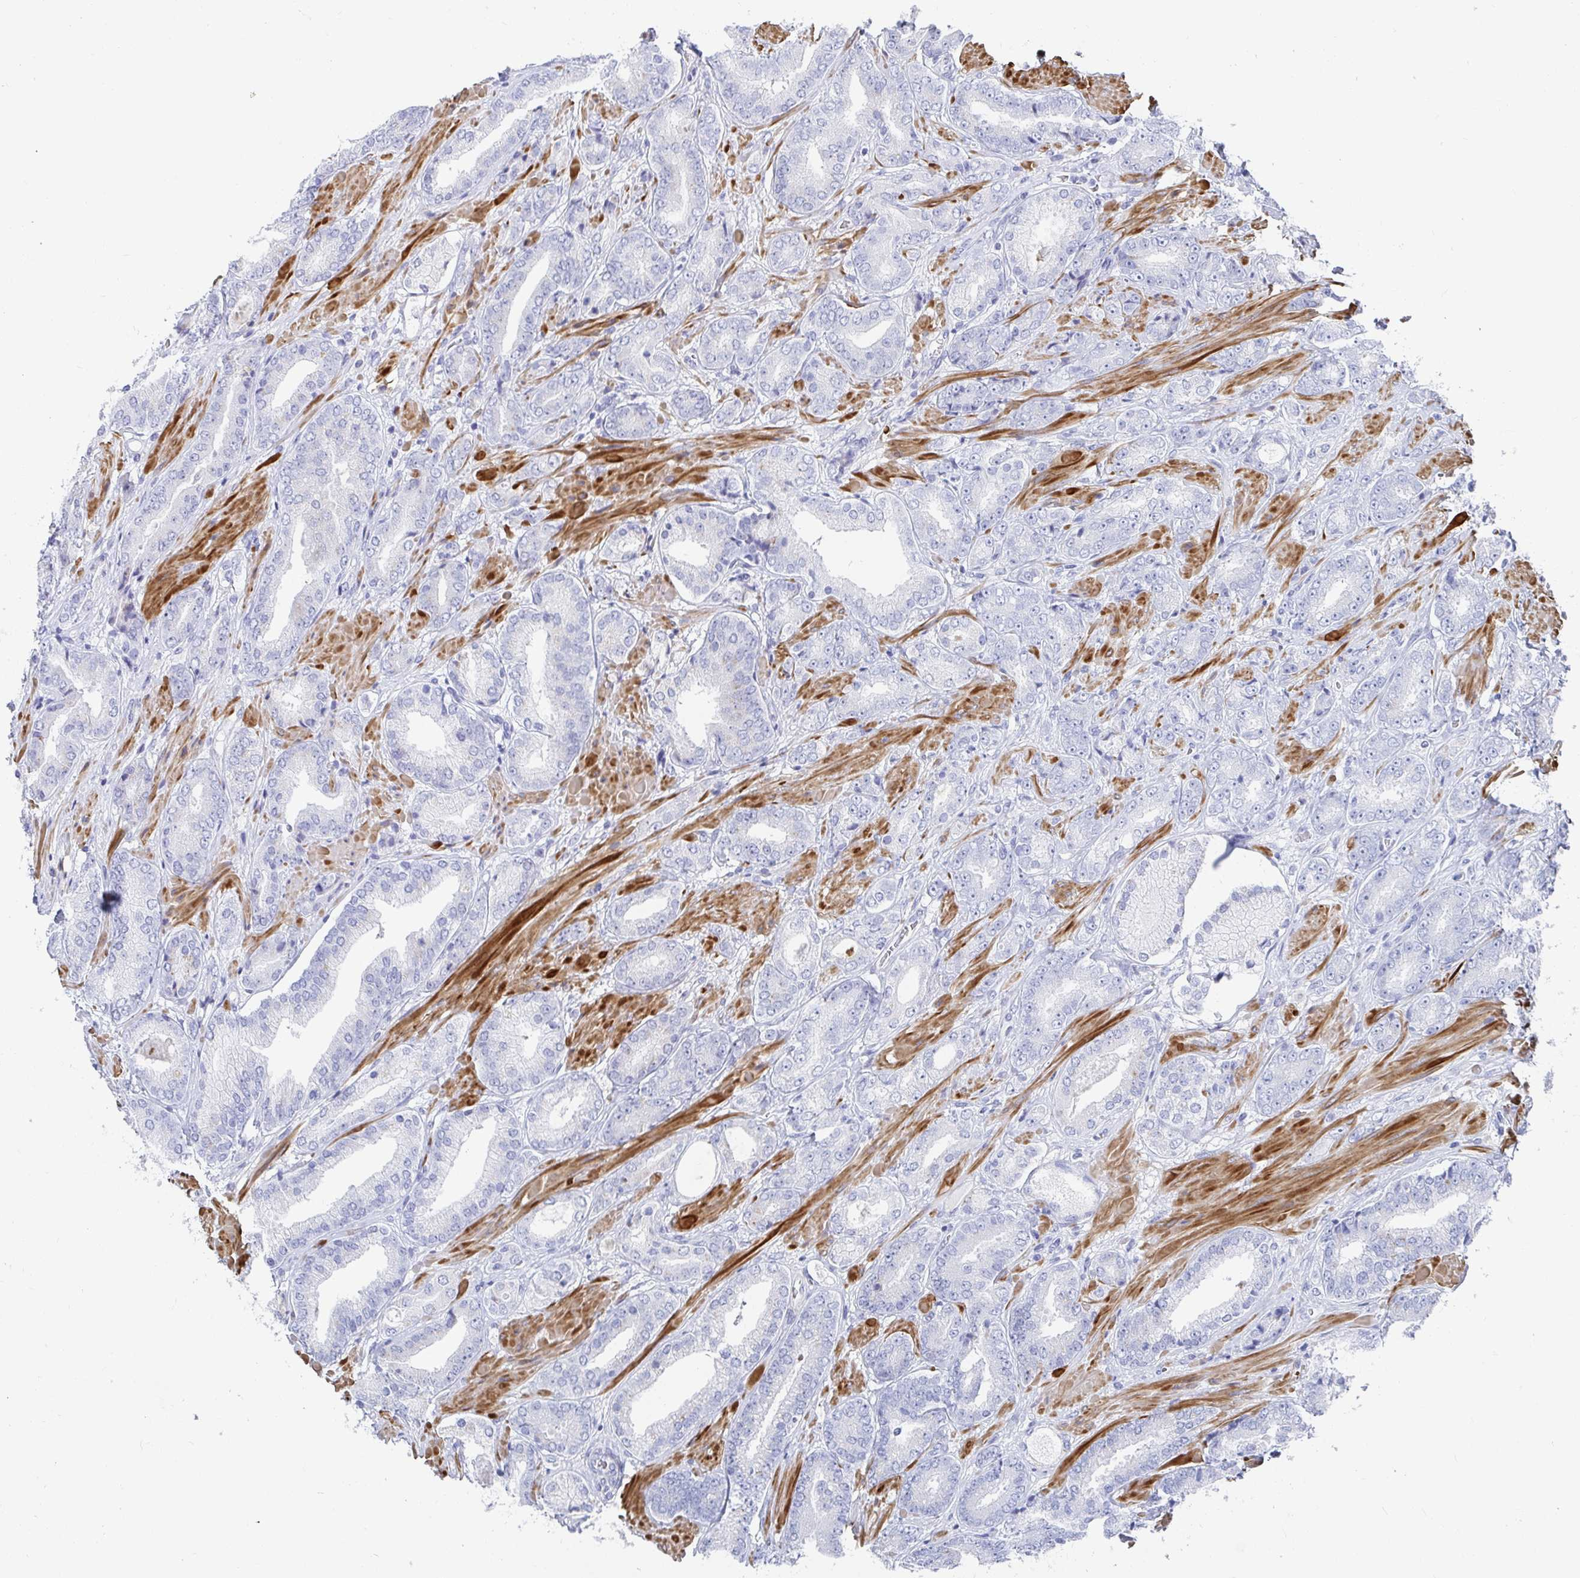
{"staining": {"intensity": "negative", "quantity": "none", "location": "none"}, "tissue": "prostate cancer", "cell_type": "Tumor cells", "image_type": "cancer", "snomed": [{"axis": "morphology", "description": "Adenocarcinoma, High grade"}, {"axis": "topography", "description": "Prostate"}], "caption": "Tumor cells show no significant staining in prostate adenocarcinoma (high-grade).", "gene": "ZFP82", "patient": {"sex": "male", "age": 56}}